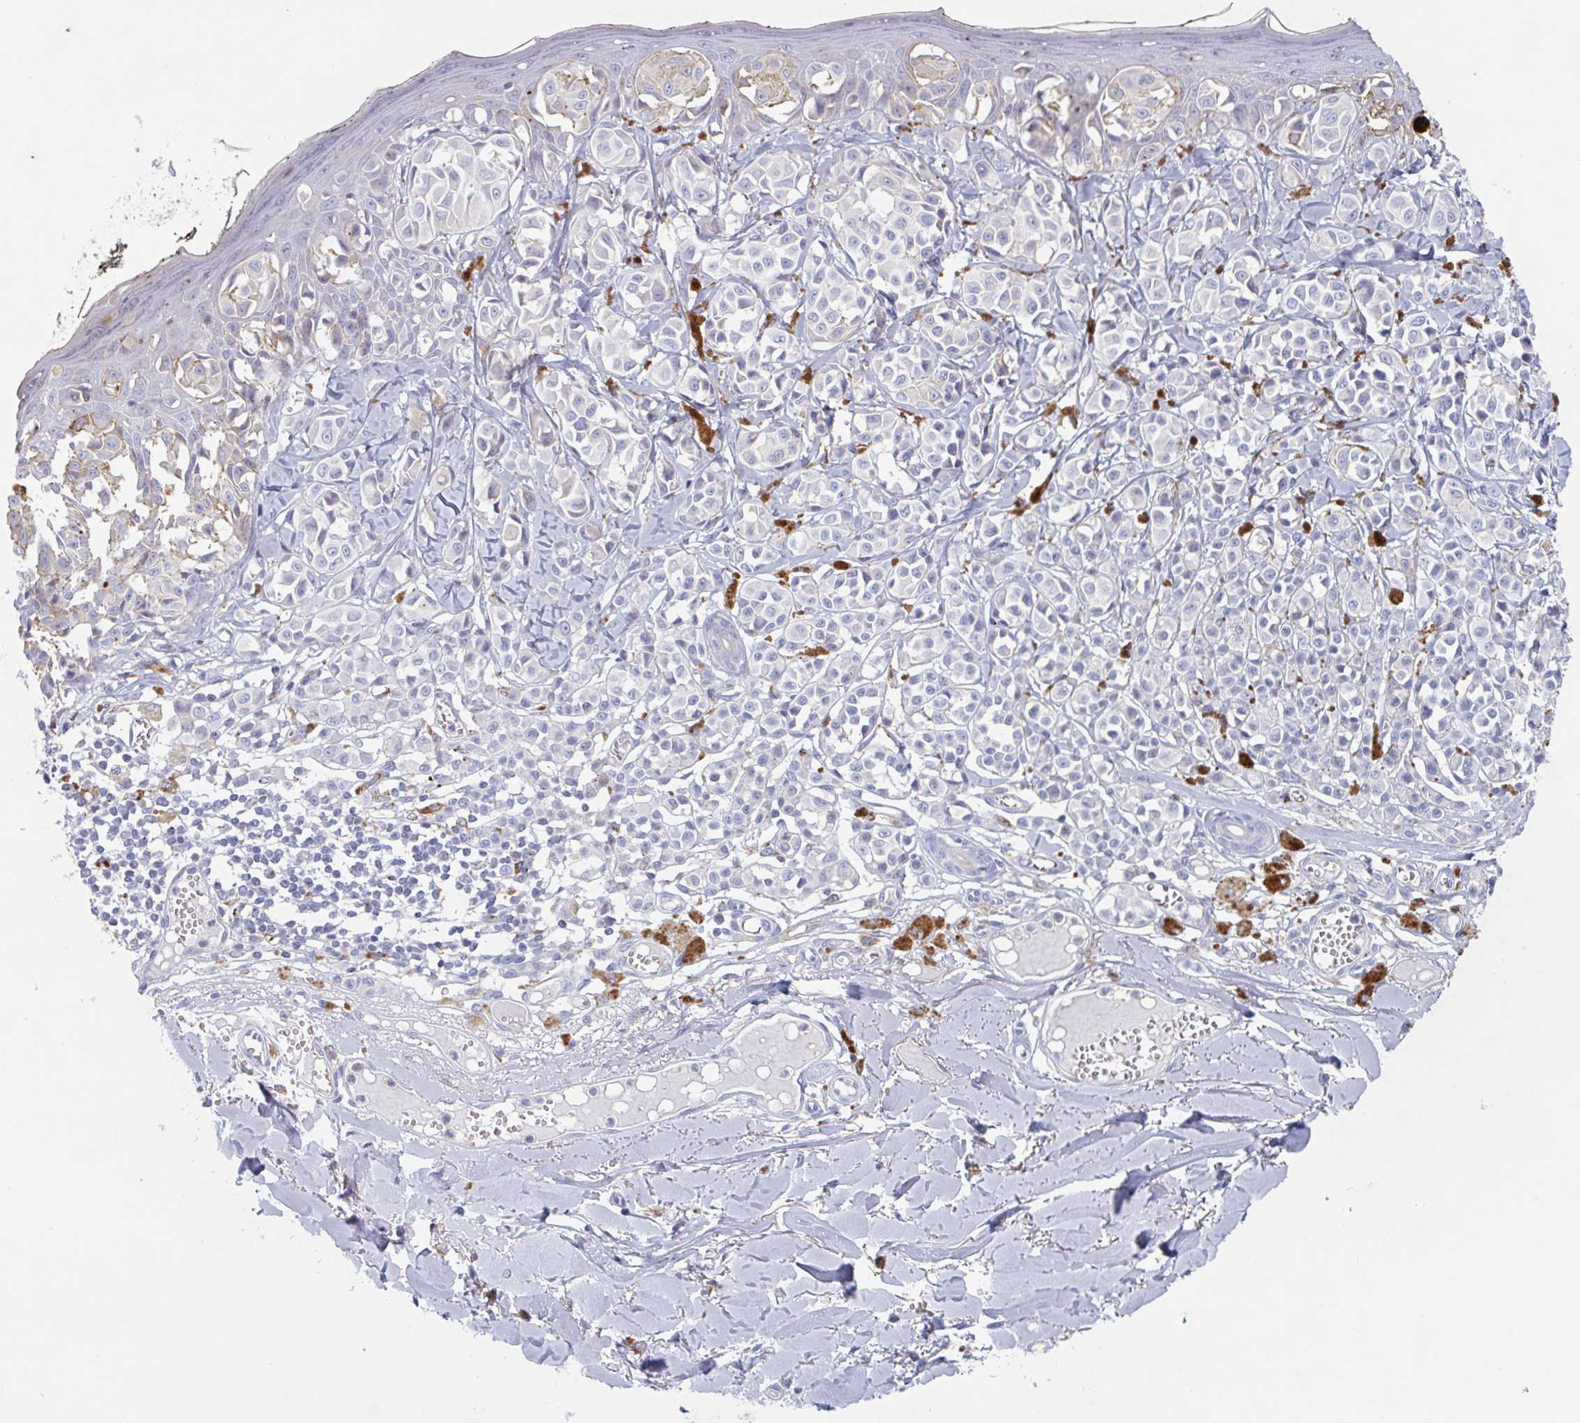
{"staining": {"intensity": "weak", "quantity": "<25%", "location": "cytoplasmic/membranous"}, "tissue": "melanoma", "cell_type": "Tumor cells", "image_type": "cancer", "snomed": [{"axis": "morphology", "description": "Malignant melanoma, NOS"}, {"axis": "topography", "description": "Skin"}], "caption": "Micrograph shows no protein expression in tumor cells of melanoma tissue.", "gene": "MANBA", "patient": {"sex": "female", "age": 43}}